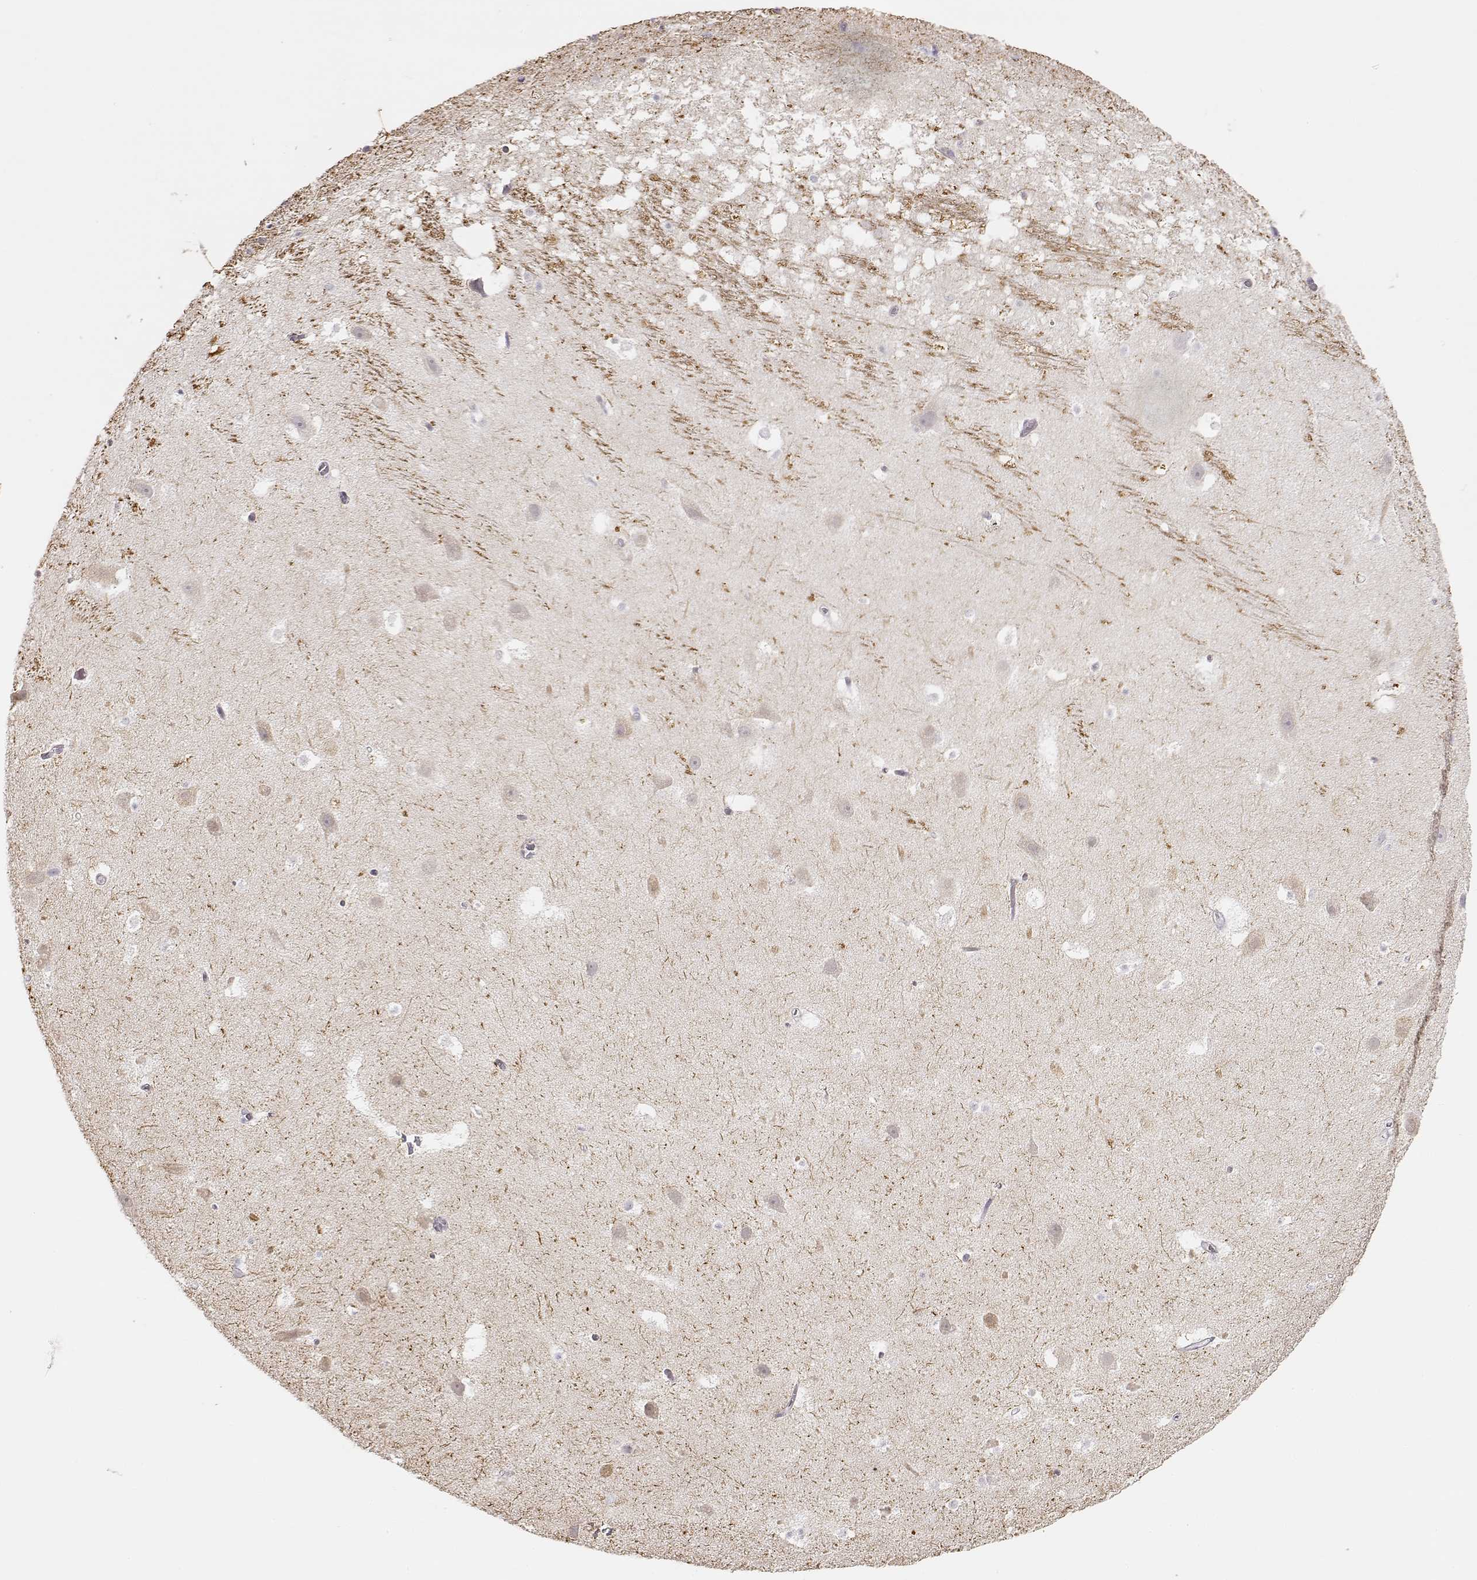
{"staining": {"intensity": "negative", "quantity": "none", "location": "none"}, "tissue": "hippocampus", "cell_type": "Glial cells", "image_type": "normal", "snomed": [{"axis": "morphology", "description": "Normal tissue, NOS"}, {"axis": "topography", "description": "Hippocampus"}], "caption": "The micrograph exhibits no significant positivity in glial cells of hippocampus. (DAB immunohistochemistry with hematoxylin counter stain).", "gene": "TTC26", "patient": {"sex": "male", "age": 26}}